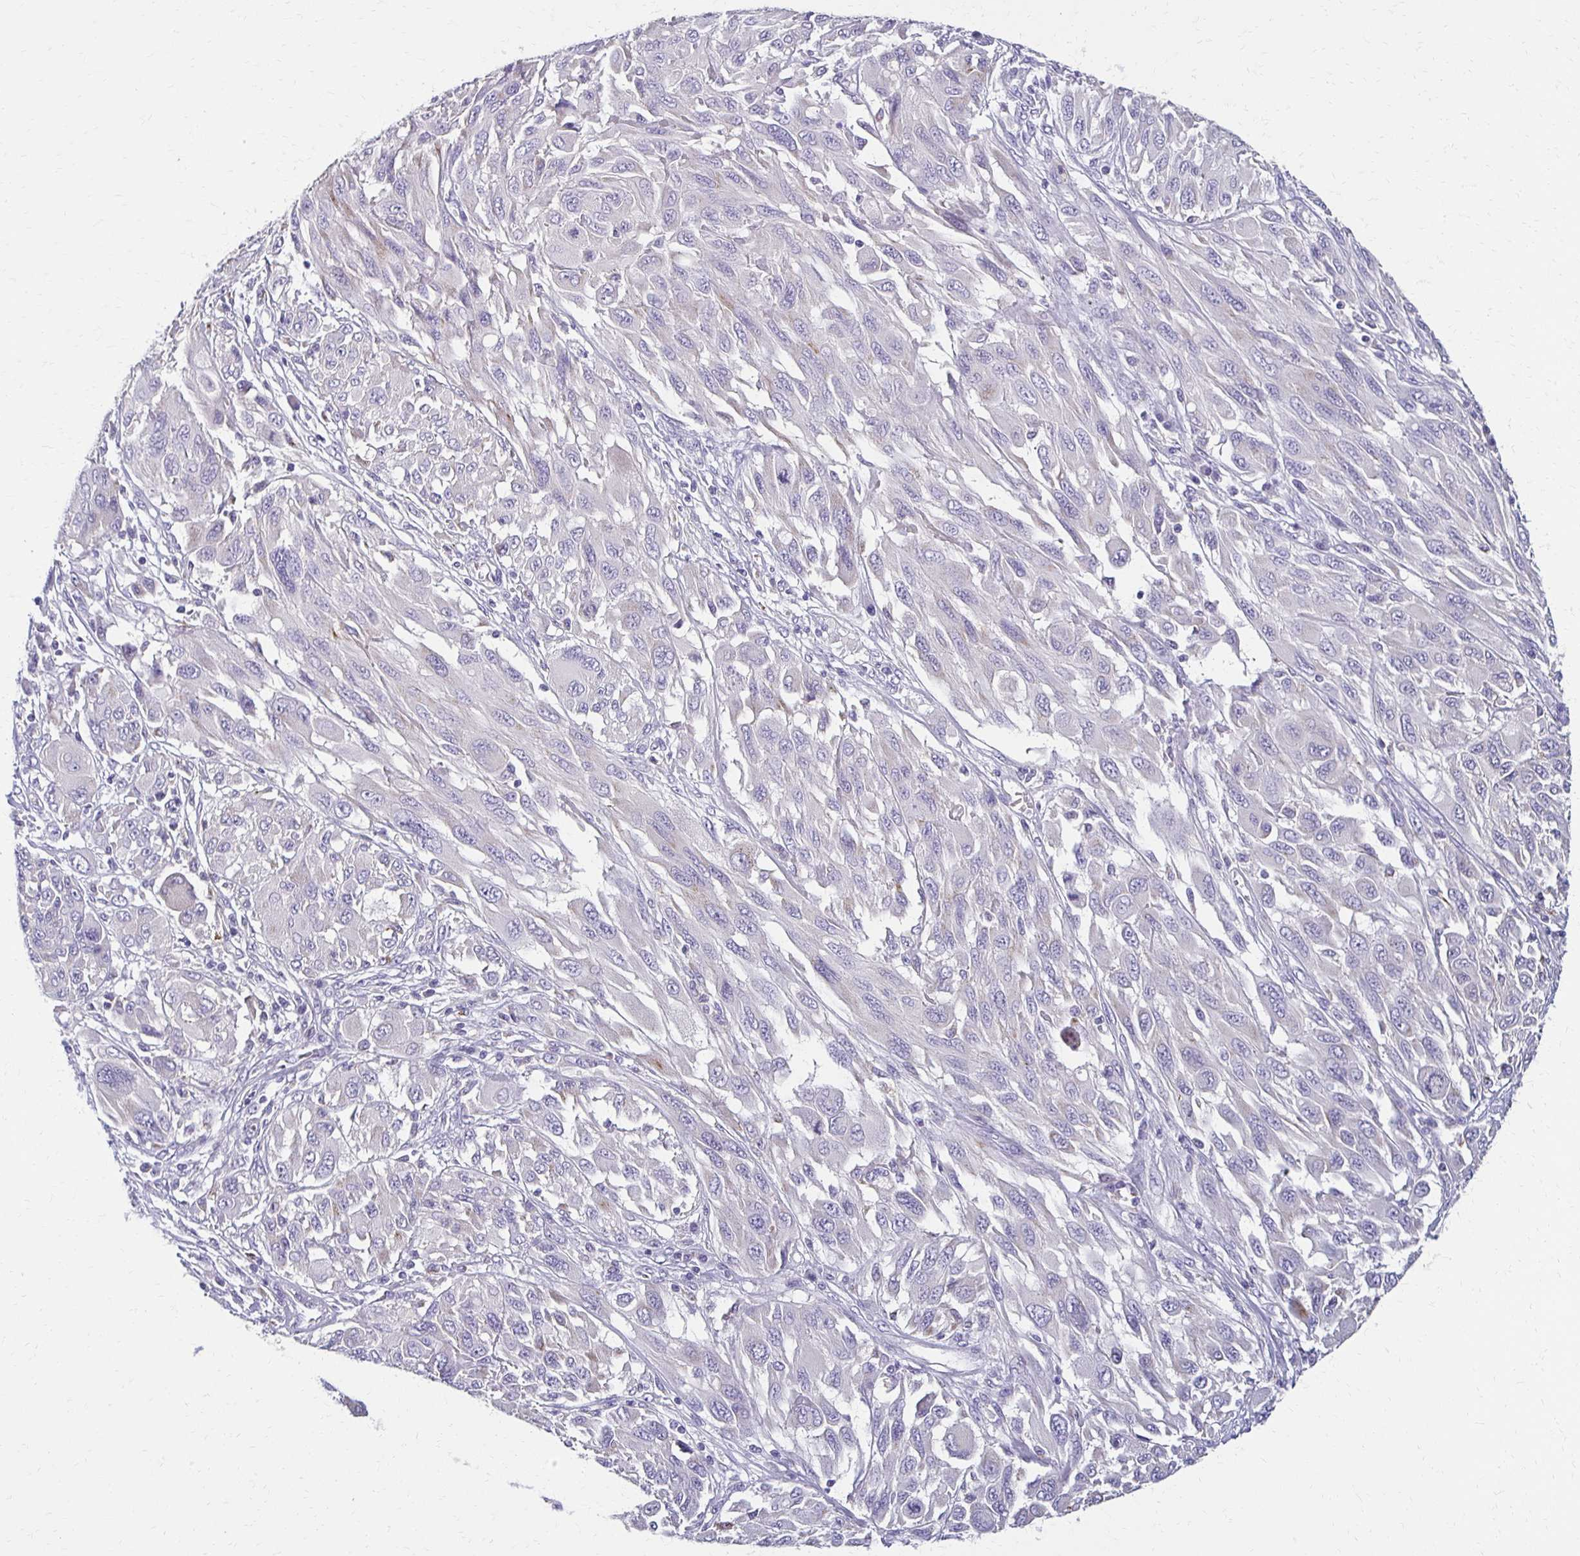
{"staining": {"intensity": "negative", "quantity": "none", "location": "none"}, "tissue": "melanoma", "cell_type": "Tumor cells", "image_type": "cancer", "snomed": [{"axis": "morphology", "description": "Malignant melanoma, NOS"}, {"axis": "topography", "description": "Skin"}], "caption": "Tumor cells show no significant expression in malignant melanoma.", "gene": "BBS12", "patient": {"sex": "female", "age": 91}}